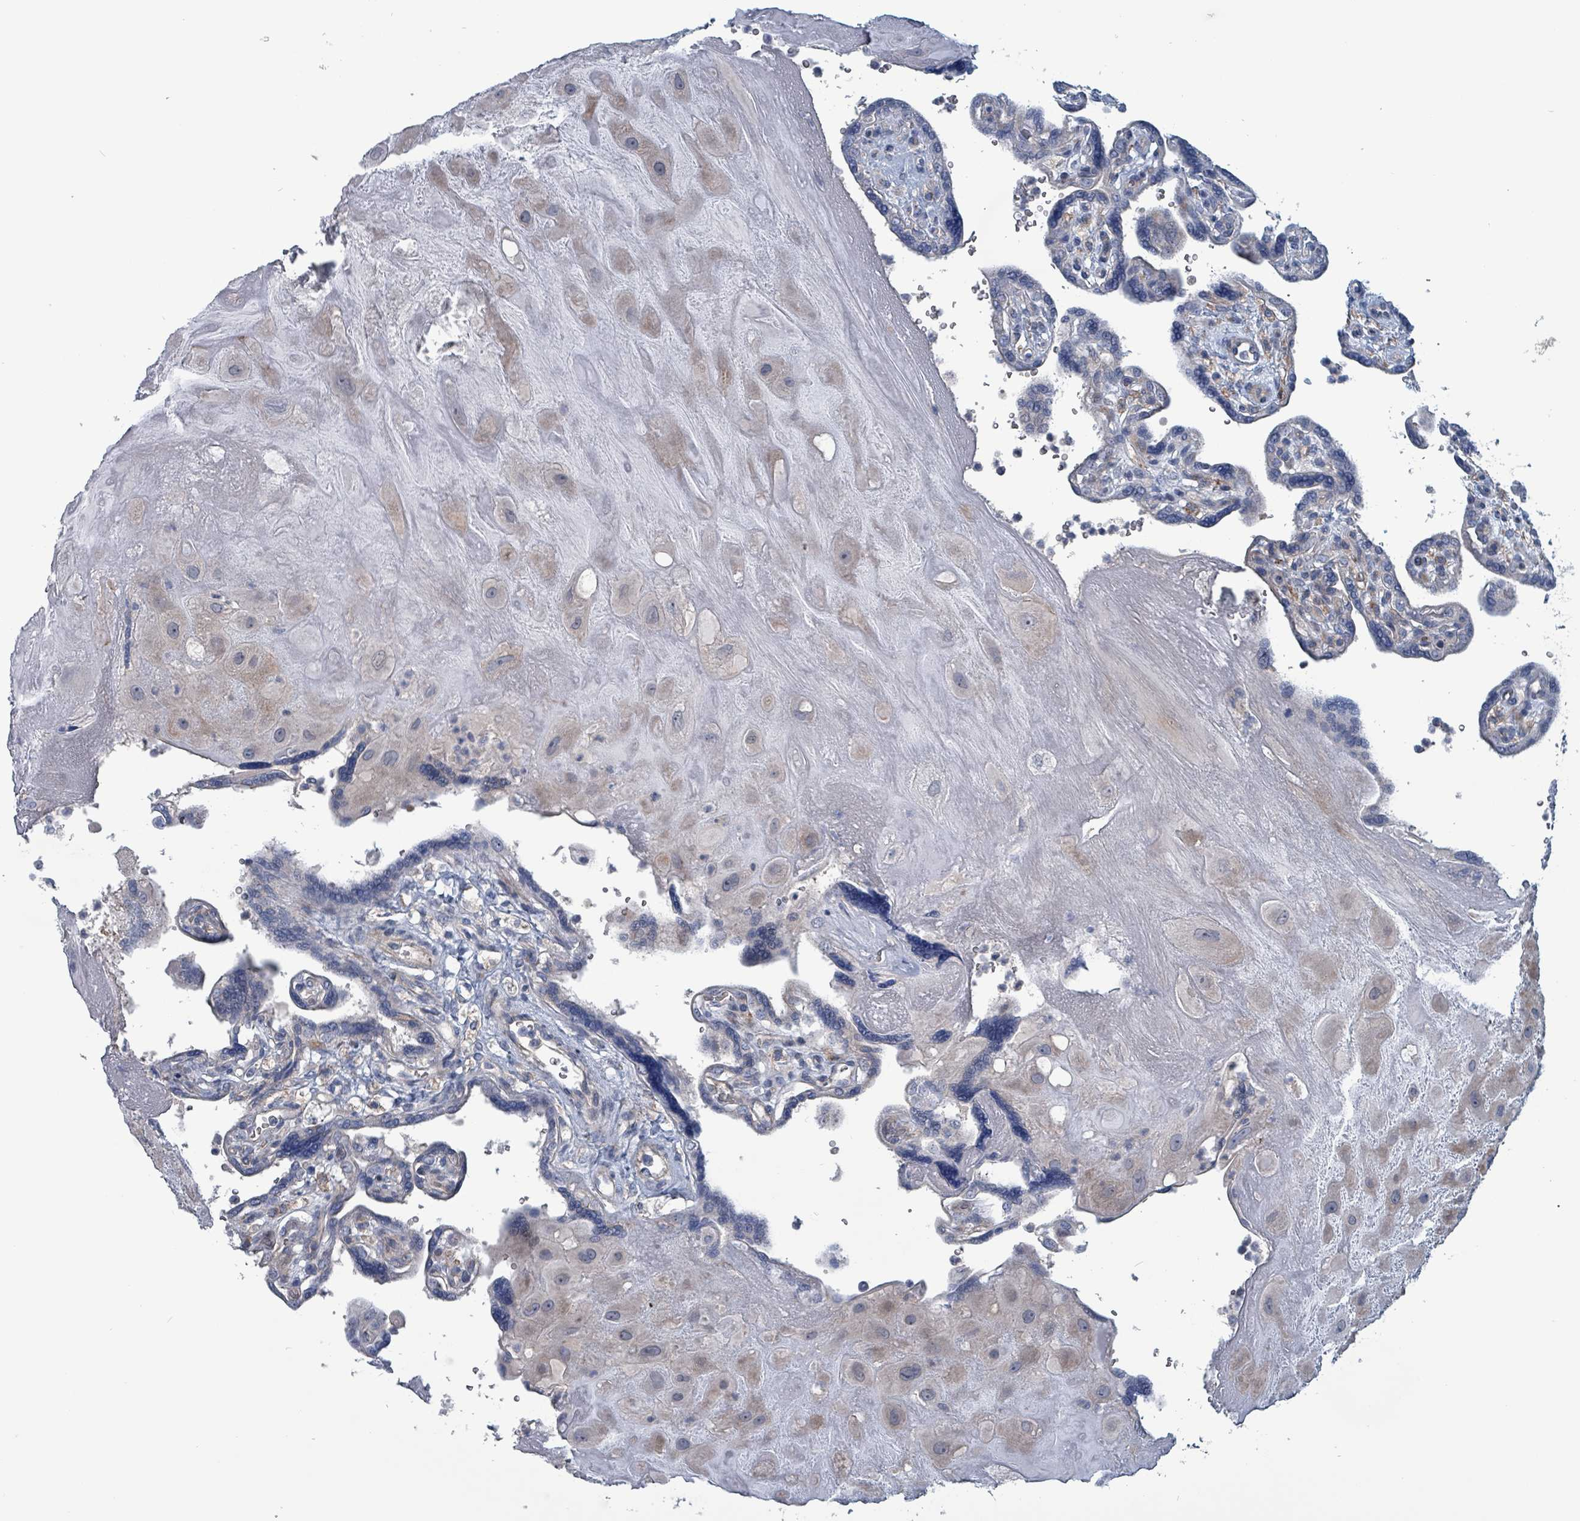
{"staining": {"intensity": "weak", "quantity": "<25%", "location": "cytoplasmic/membranous"}, "tissue": "placenta", "cell_type": "Decidual cells", "image_type": "normal", "snomed": [{"axis": "morphology", "description": "Normal tissue, NOS"}, {"axis": "topography", "description": "Placenta"}], "caption": "Photomicrograph shows no protein positivity in decidual cells of unremarkable placenta. (Immunohistochemistry (ihc), brightfield microscopy, high magnification).", "gene": "TAAR5", "patient": {"sex": "female", "age": 39}}